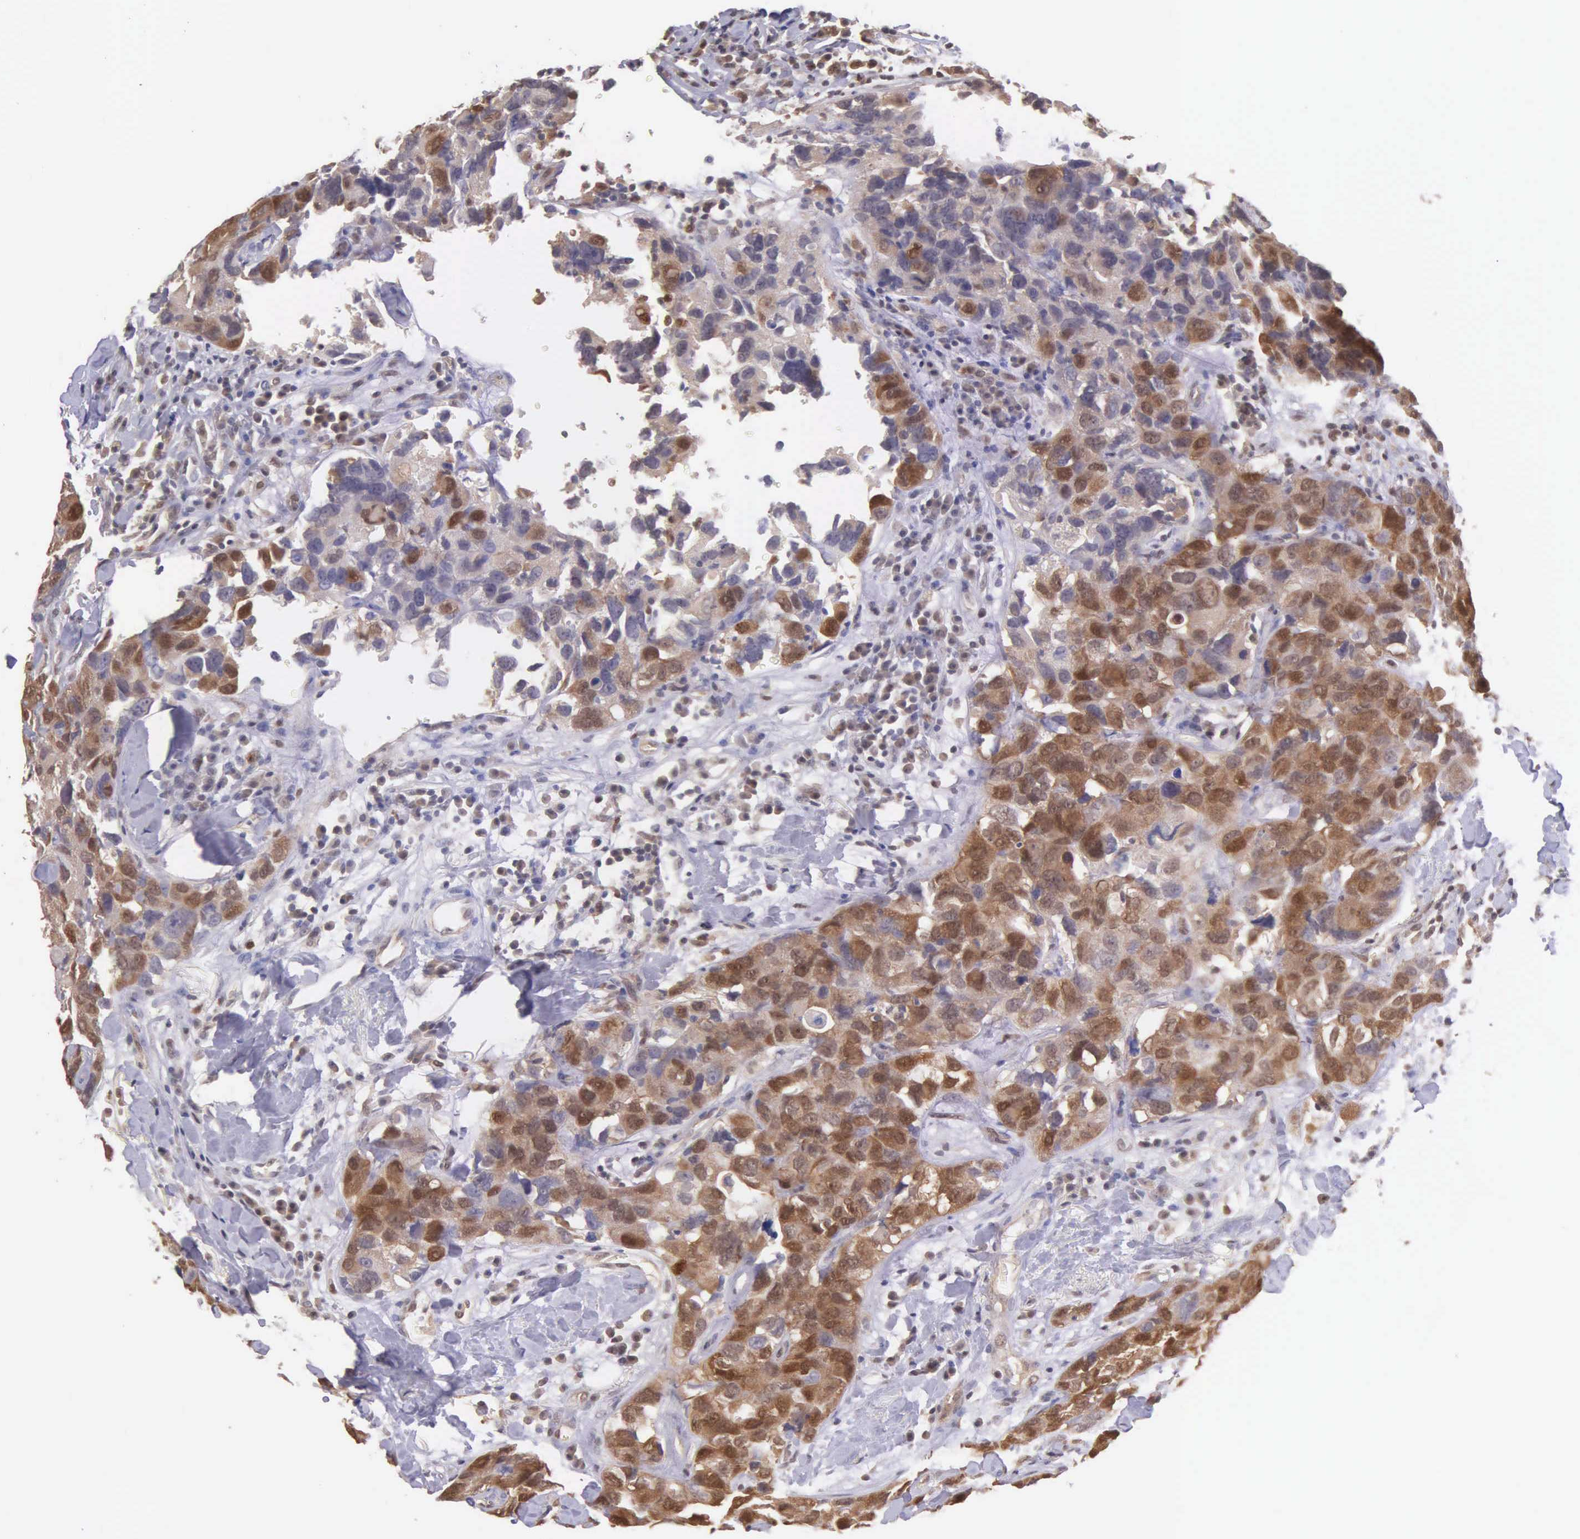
{"staining": {"intensity": "strong", "quantity": ">75%", "location": "cytoplasmic/membranous"}, "tissue": "breast cancer", "cell_type": "Tumor cells", "image_type": "cancer", "snomed": [{"axis": "morphology", "description": "Duct carcinoma"}, {"axis": "topography", "description": "Breast"}], "caption": "Immunohistochemical staining of breast cancer shows high levels of strong cytoplasmic/membranous protein expression in approximately >75% of tumor cells.", "gene": "BID", "patient": {"sex": "female", "age": 91}}